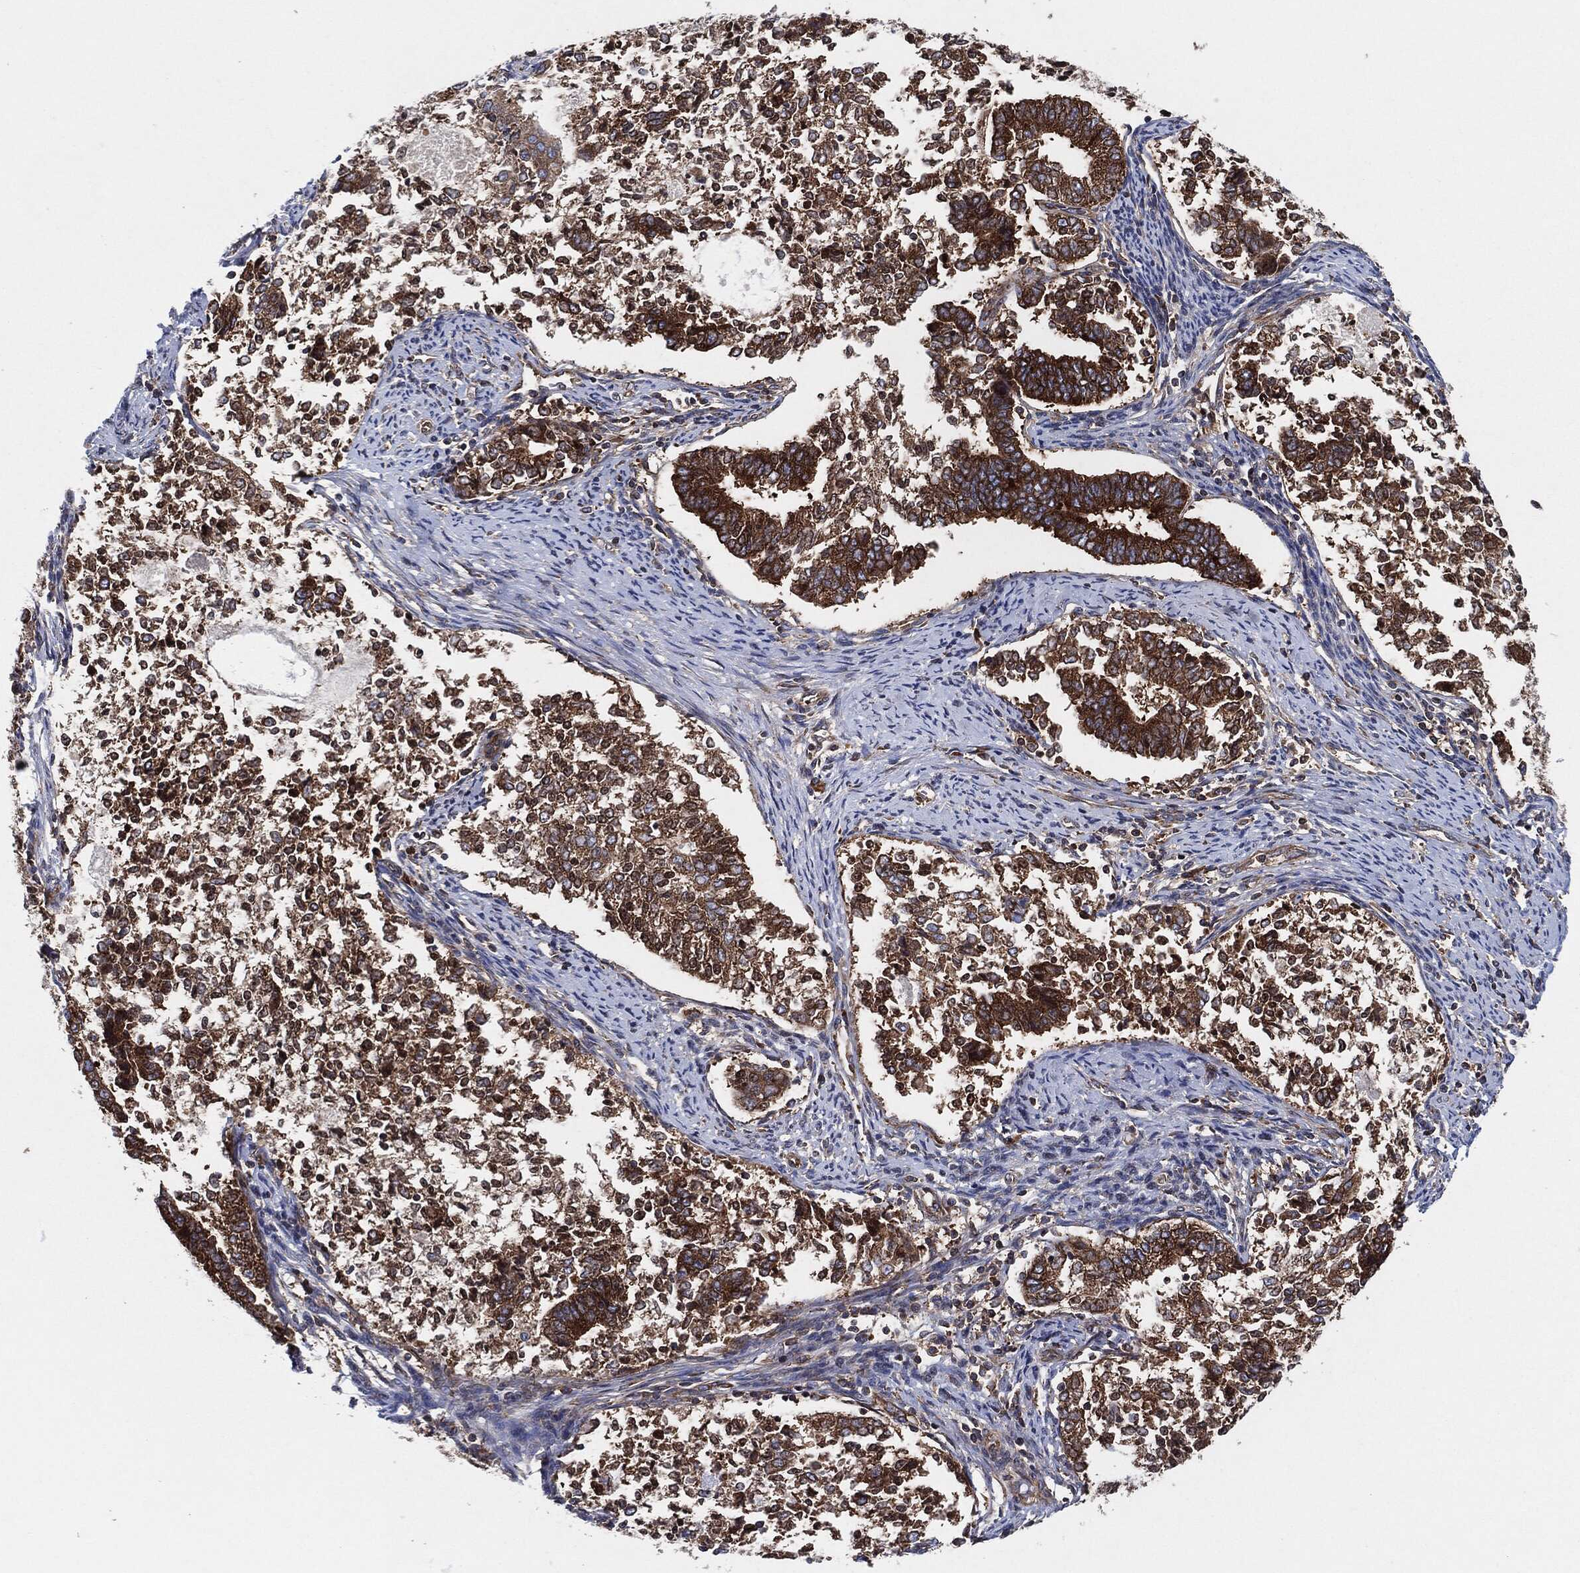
{"staining": {"intensity": "strong", "quantity": ">75%", "location": "cytoplasmic/membranous"}, "tissue": "endometrial cancer", "cell_type": "Tumor cells", "image_type": "cancer", "snomed": [{"axis": "morphology", "description": "Adenocarcinoma, NOS"}, {"axis": "topography", "description": "Endometrium"}], "caption": "The immunohistochemical stain labels strong cytoplasmic/membranous positivity in tumor cells of endometrial adenocarcinoma tissue. Using DAB (3,3'-diaminobenzidine) (brown) and hematoxylin (blue) stains, captured at high magnification using brightfield microscopy.", "gene": "EIF2S2", "patient": {"sex": "female", "age": 65}}